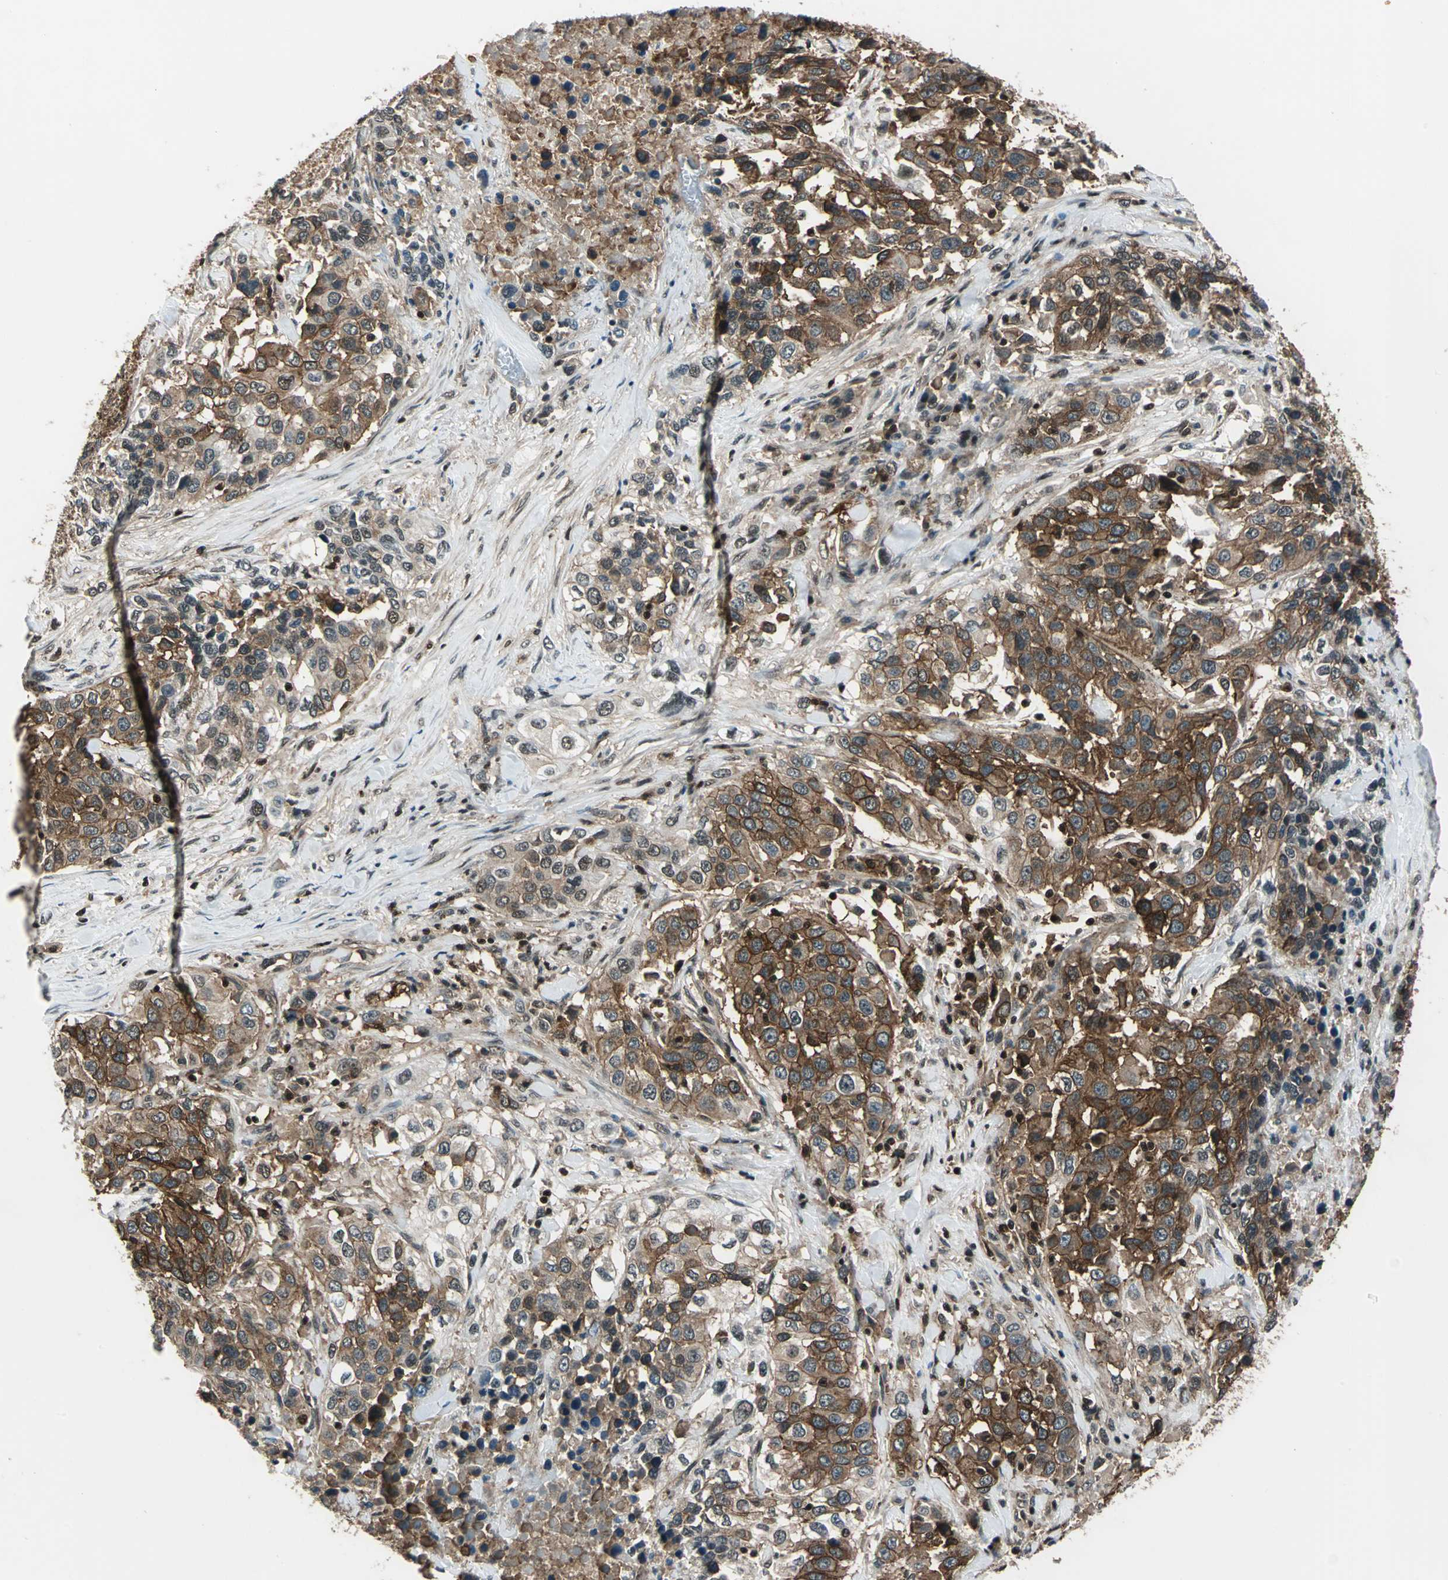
{"staining": {"intensity": "strong", "quantity": ">75%", "location": "cytoplasmic/membranous"}, "tissue": "urothelial cancer", "cell_type": "Tumor cells", "image_type": "cancer", "snomed": [{"axis": "morphology", "description": "Urothelial carcinoma, High grade"}, {"axis": "topography", "description": "Urinary bladder"}], "caption": "Protein staining of high-grade urothelial carcinoma tissue reveals strong cytoplasmic/membranous staining in approximately >75% of tumor cells. The staining was performed using DAB (3,3'-diaminobenzidine) to visualize the protein expression in brown, while the nuclei were stained in blue with hematoxylin (Magnification: 20x).", "gene": "NR2C2", "patient": {"sex": "female", "age": 80}}